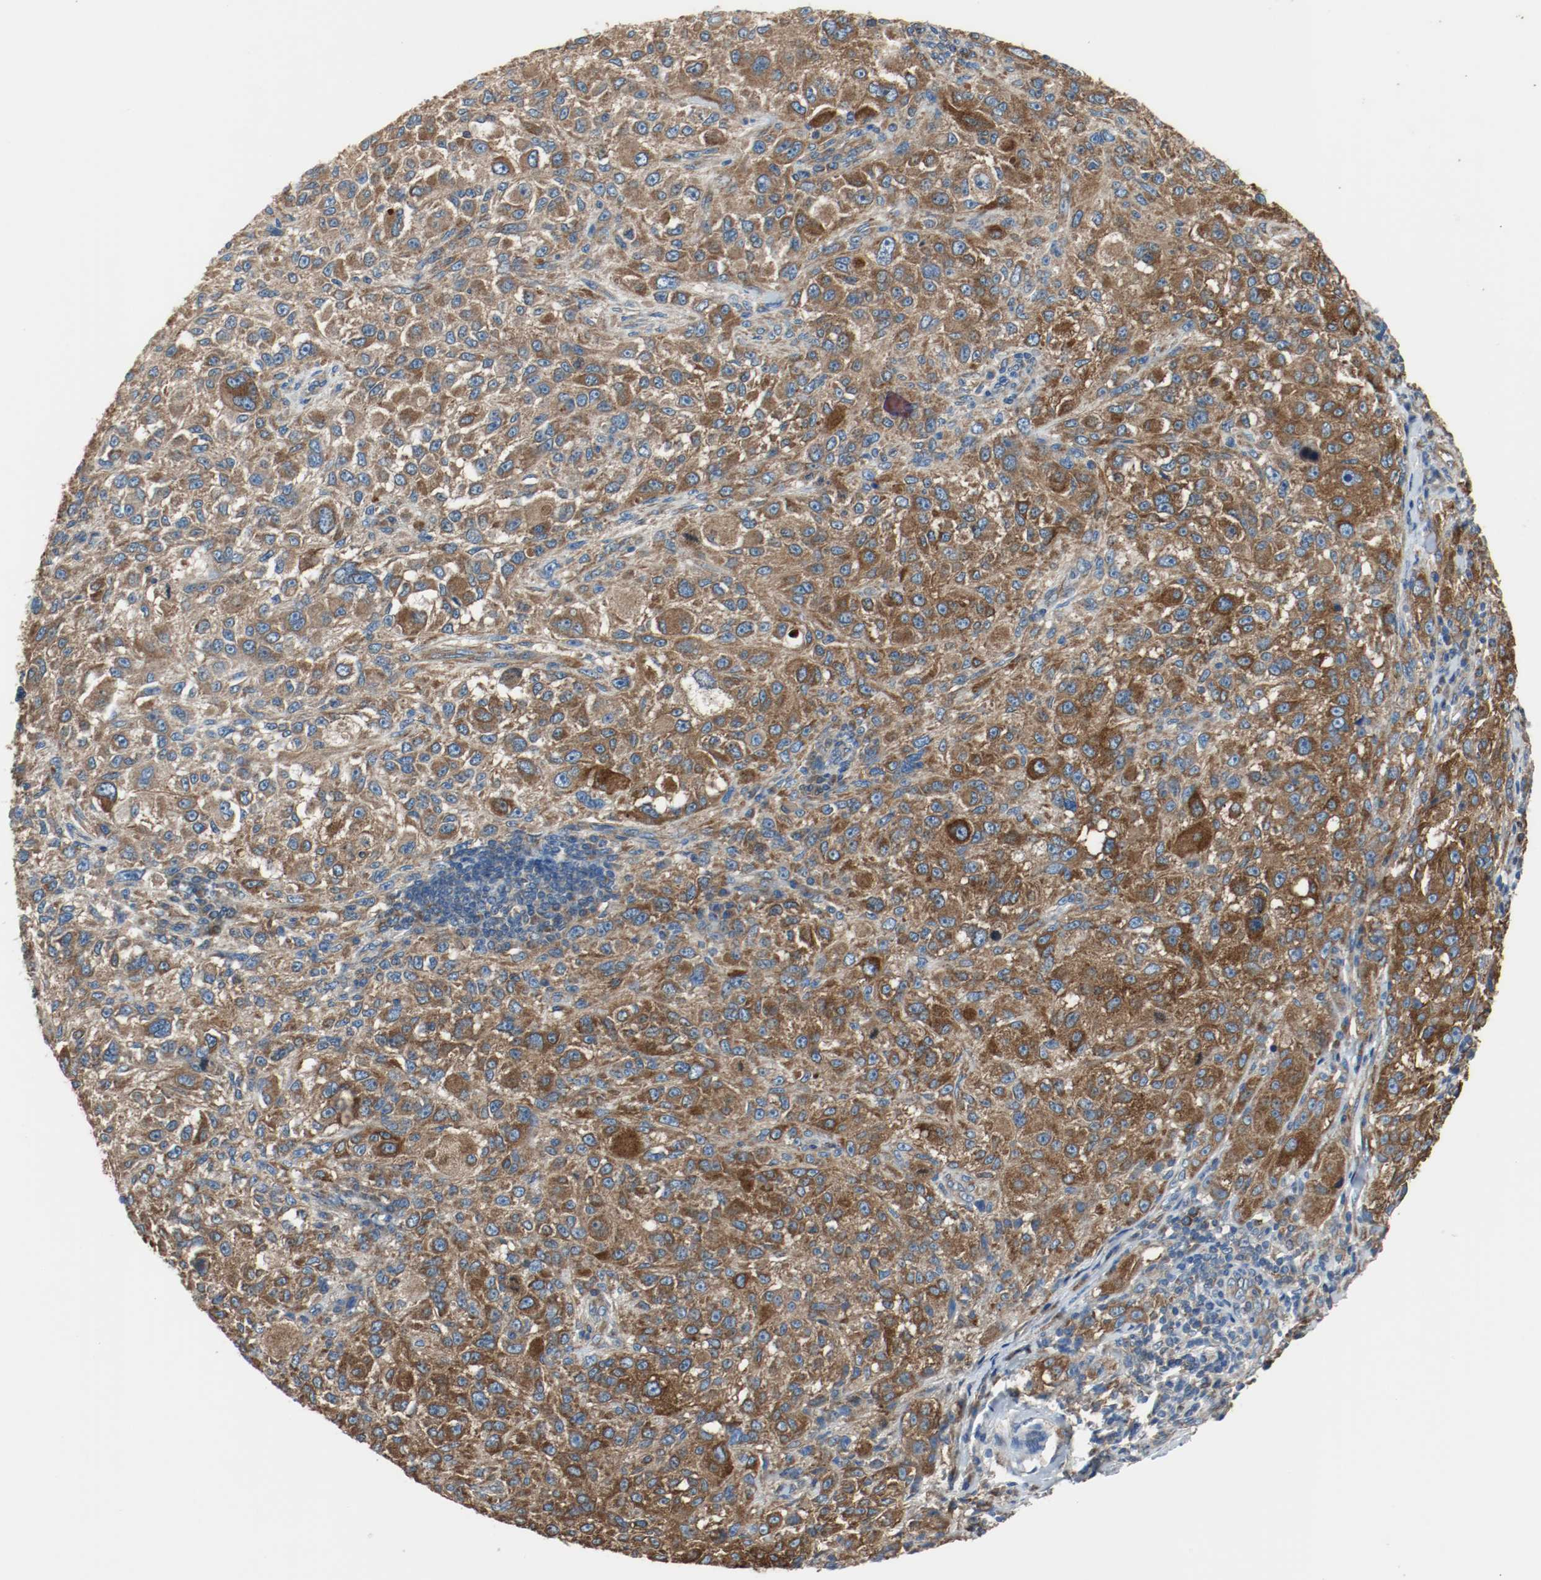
{"staining": {"intensity": "strong", "quantity": ">75%", "location": "cytoplasmic/membranous"}, "tissue": "melanoma", "cell_type": "Tumor cells", "image_type": "cancer", "snomed": [{"axis": "morphology", "description": "Necrosis, NOS"}, {"axis": "morphology", "description": "Malignant melanoma, NOS"}, {"axis": "topography", "description": "Skin"}], "caption": "Malignant melanoma stained with a protein marker exhibits strong staining in tumor cells.", "gene": "TUBA3D", "patient": {"sex": "female", "age": 87}}